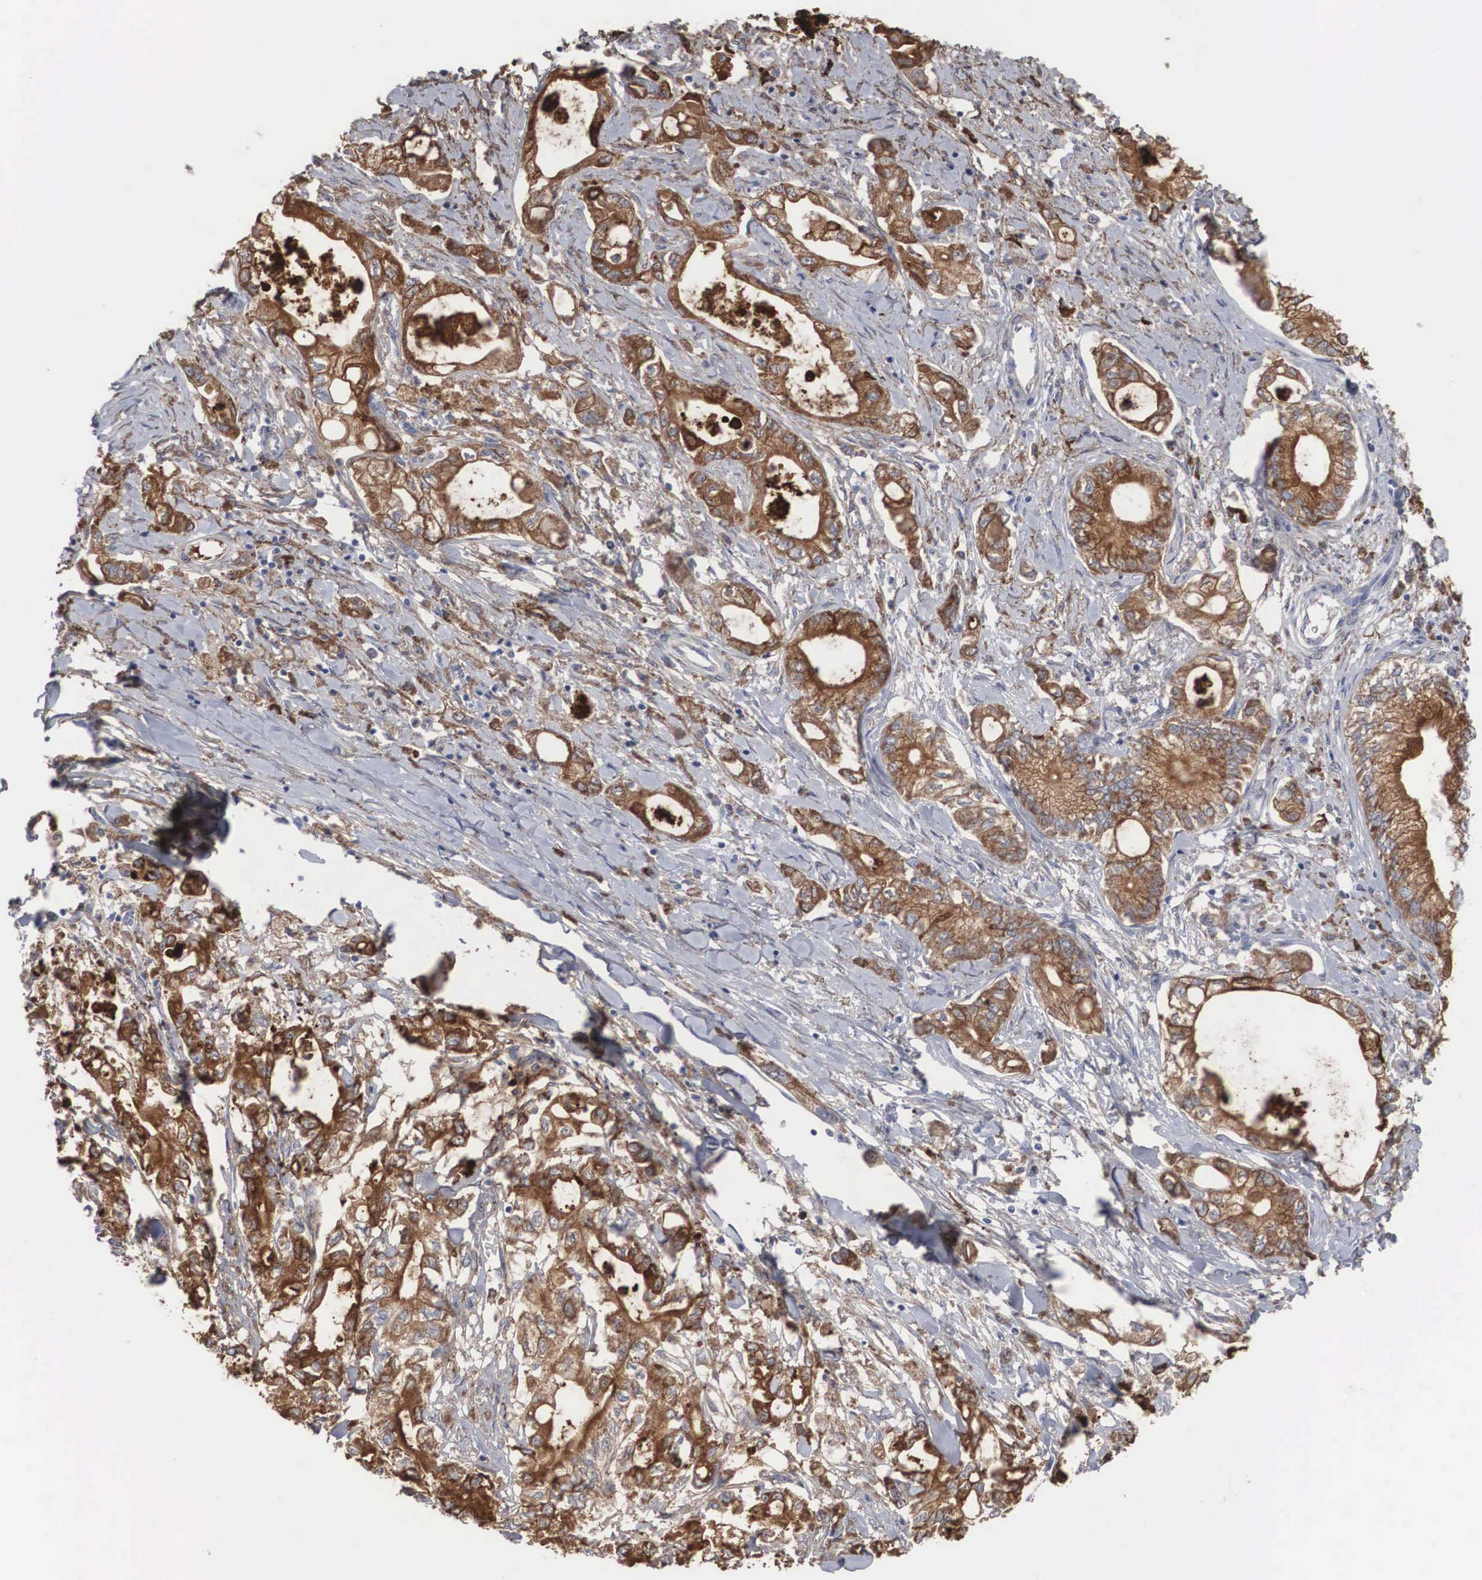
{"staining": {"intensity": "moderate", "quantity": ">75%", "location": "cytoplasmic/membranous"}, "tissue": "pancreatic cancer", "cell_type": "Tumor cells", "image_type": "cancer", "snomed": [{"axis": "morphology", "description": "Adenocarcinoma, NOS"}, {"axis": "topography", "description": "Pancreas"}], "caption": "IHC micrograph of human pancreatic cancer (adenocarcinoma) stained for a protein (brown), which exhibits medium levels of moderate cytoplasmic/membranous staining in approximately >75% of tumor cells.", "gene": "LGALS3BP", "patient": {"sex": "male", "age": 79}}